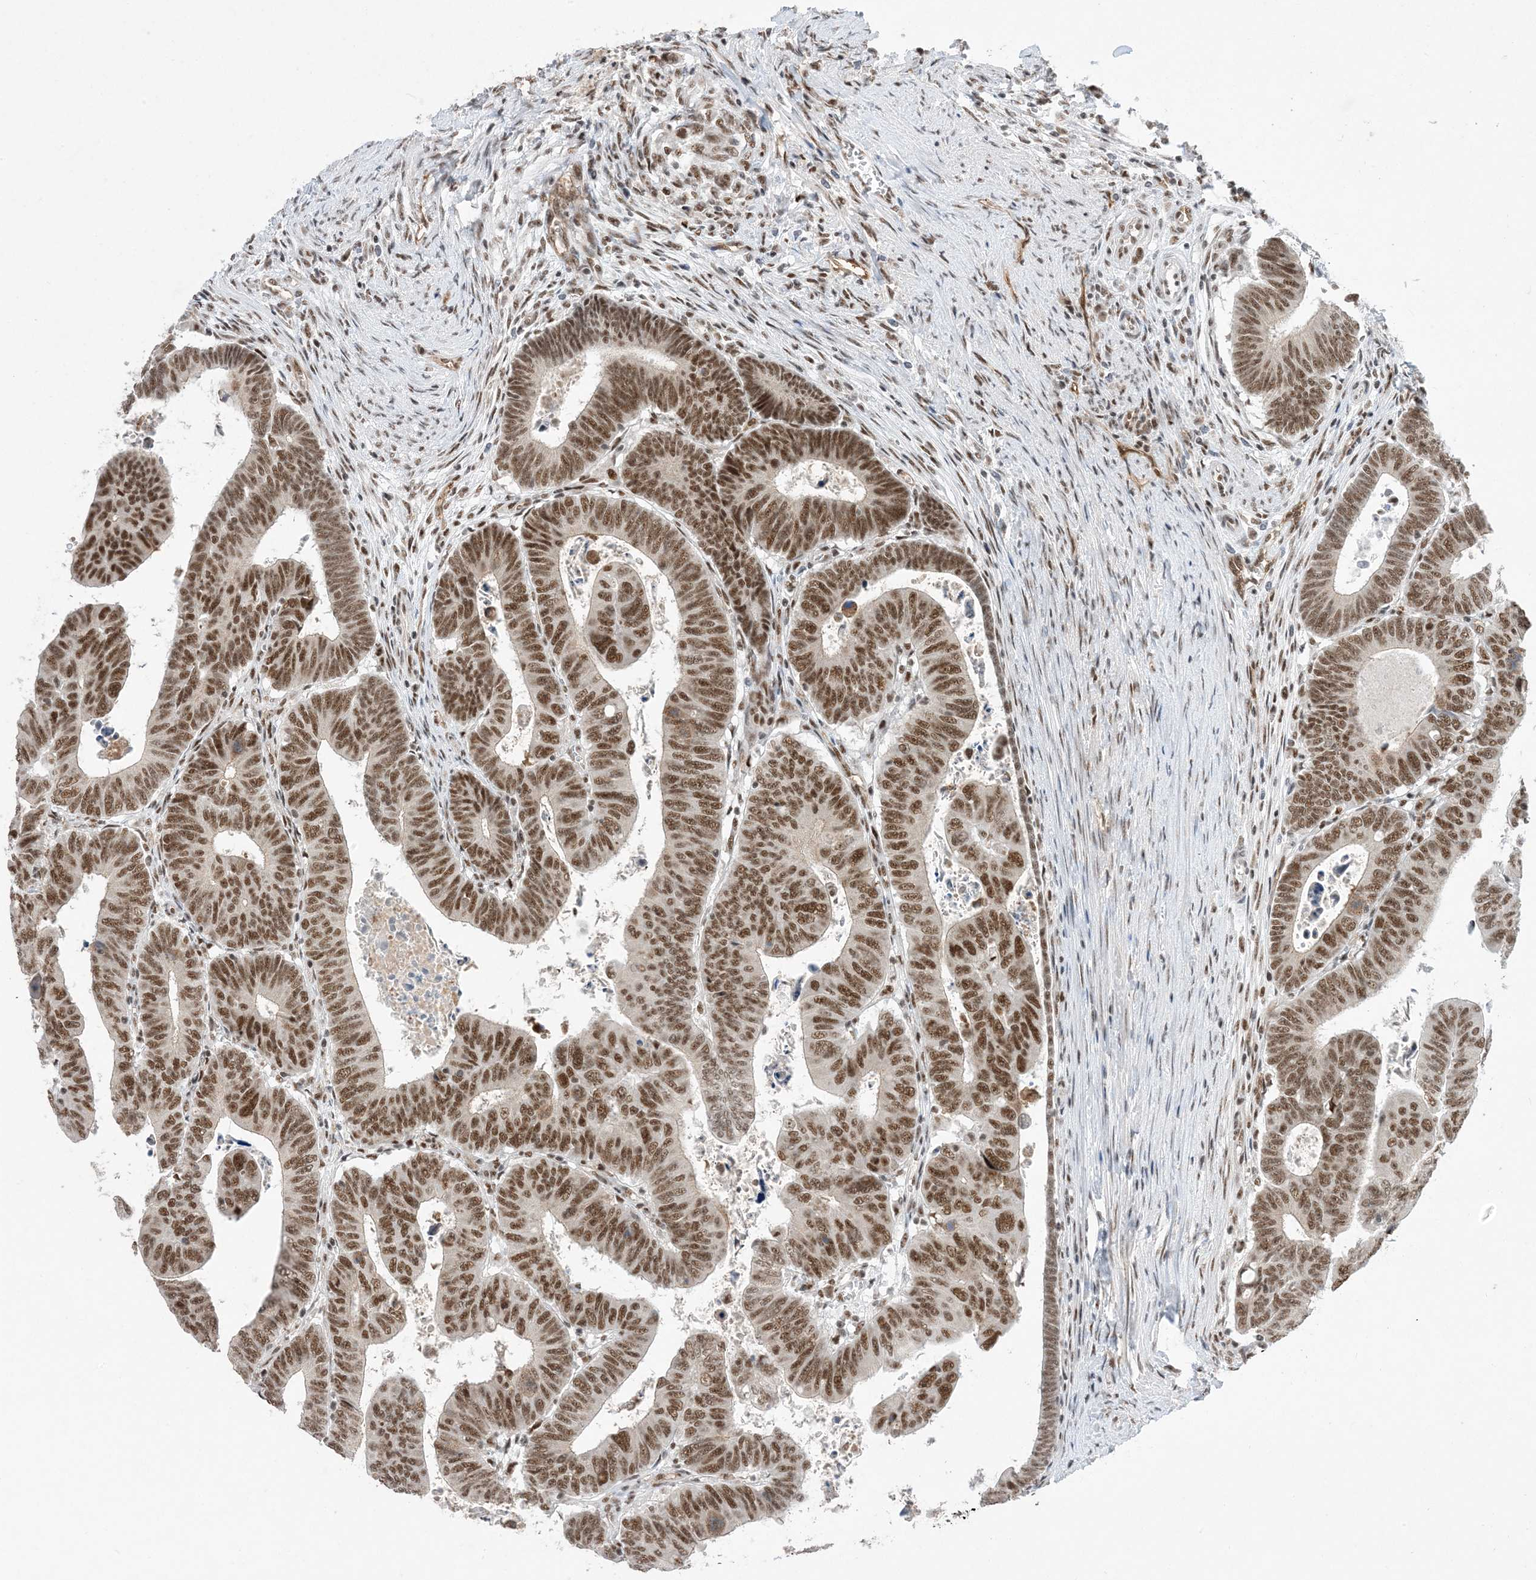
{"staining": {"intensity": "moderate", "quantity": ">75%", "location": "nuclear"}, "tissue": "colorectal cancer", "cell_type": "Tumor cells", "image_type": "cancer", "snomed": [{"axis": "morphology", "description": "Normal tissue, NOS"}, {"axis": "morphology", "description": "Adenocarcinoma, NOS"}, {"axis": "topography", "description": "Rectum"}], "caption": "Colorectal cancer stained with a protein marker exhibits moderate staining in tumor cells.", "gene": "SF3A3", "patient": {"sex": "female", "age": 65}}